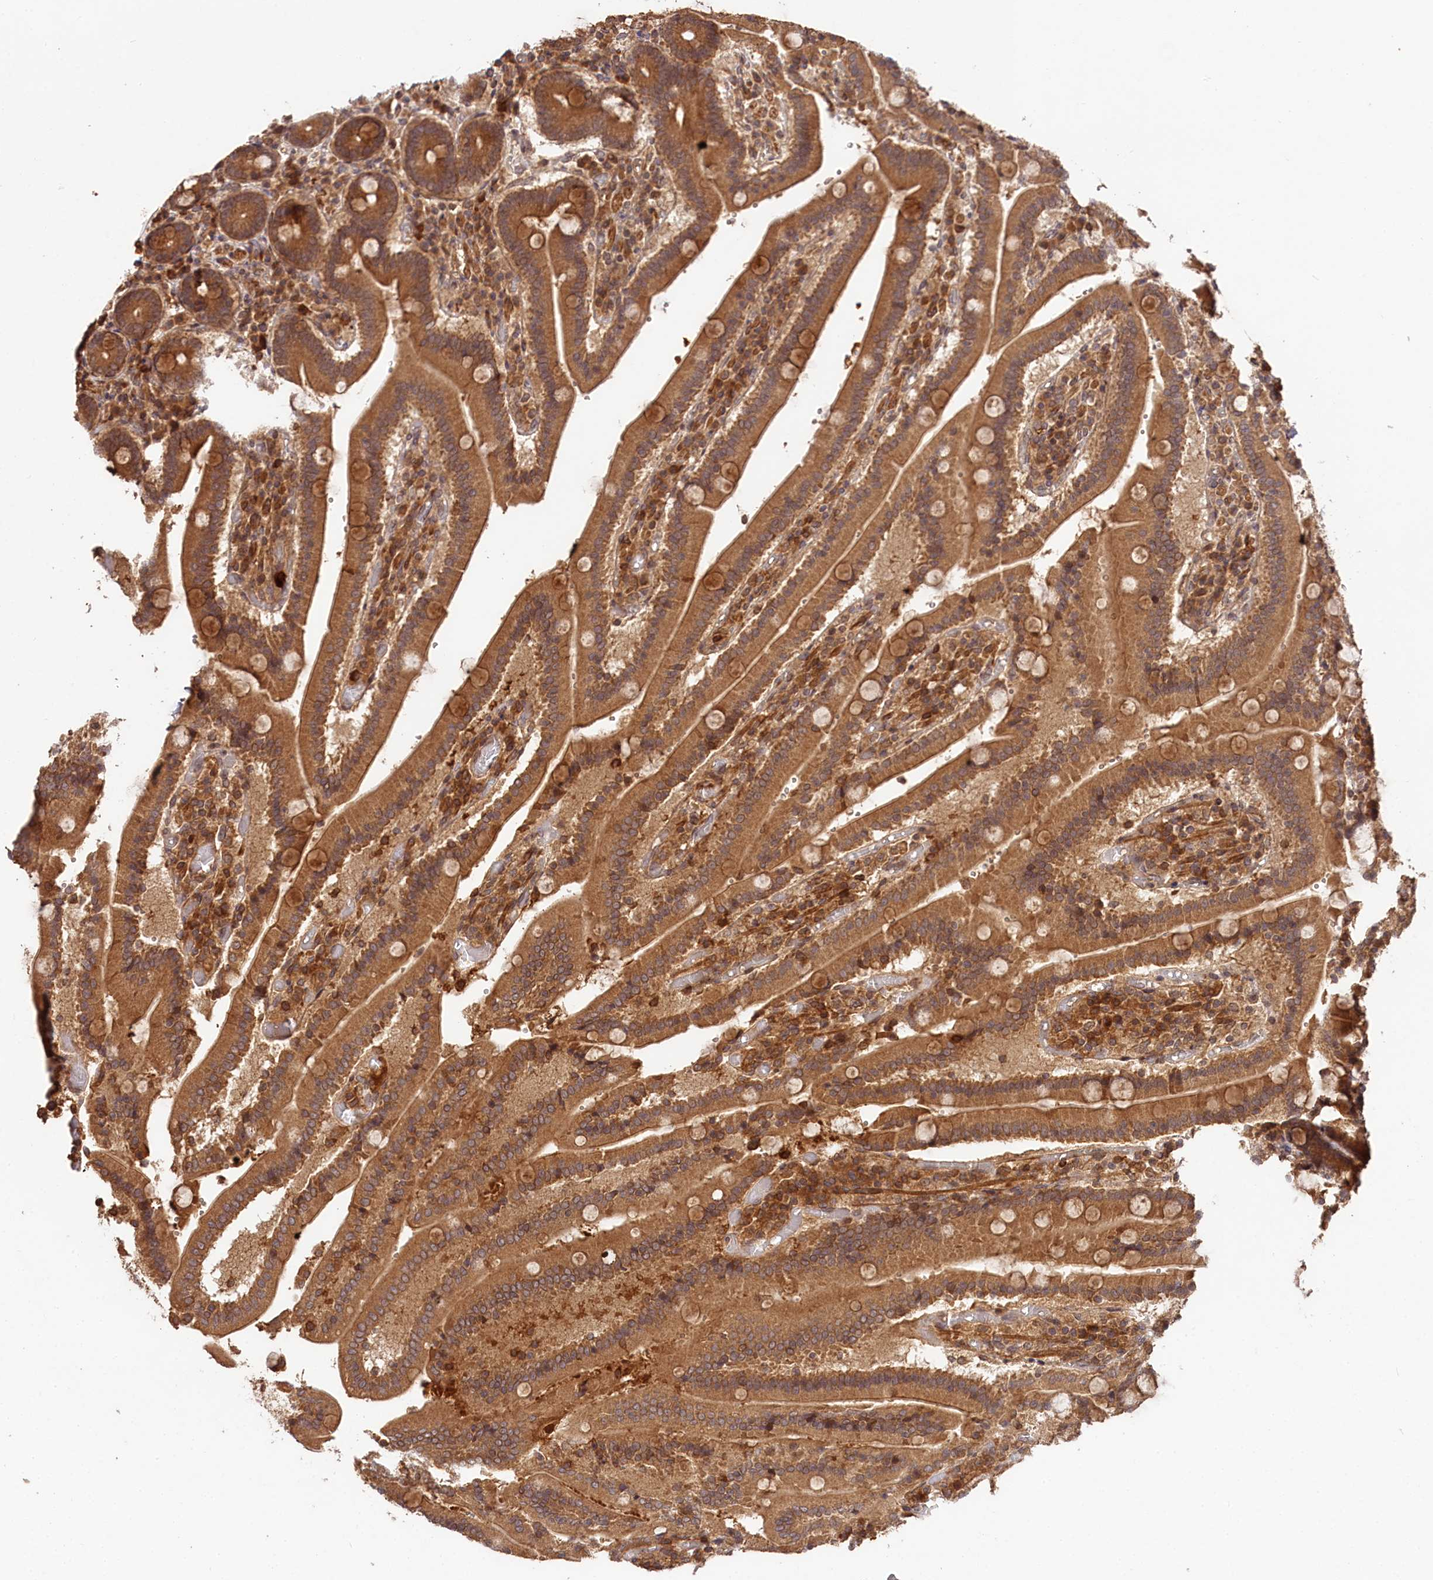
{"staining": {"intensity": "strong", "quantity": ">75%", "location": "cytoplasmic/membranous"}, "tissue": "duodenum", "cell_type": "Glandular cells", "image_type": "normal", "snomed": [{"axis": "morphology", "description": "Normal tissue, NOS"}, {"axis": "topography", "description": "Duodenum"}], "caption": "IHC (DAB) staining of benign duodenum displays strong cytoplasmic/membranous protein expression in about >75% of glandular cells.", "gene": "MCF2L2", "patient": {"sex": "female", "age": 62}}